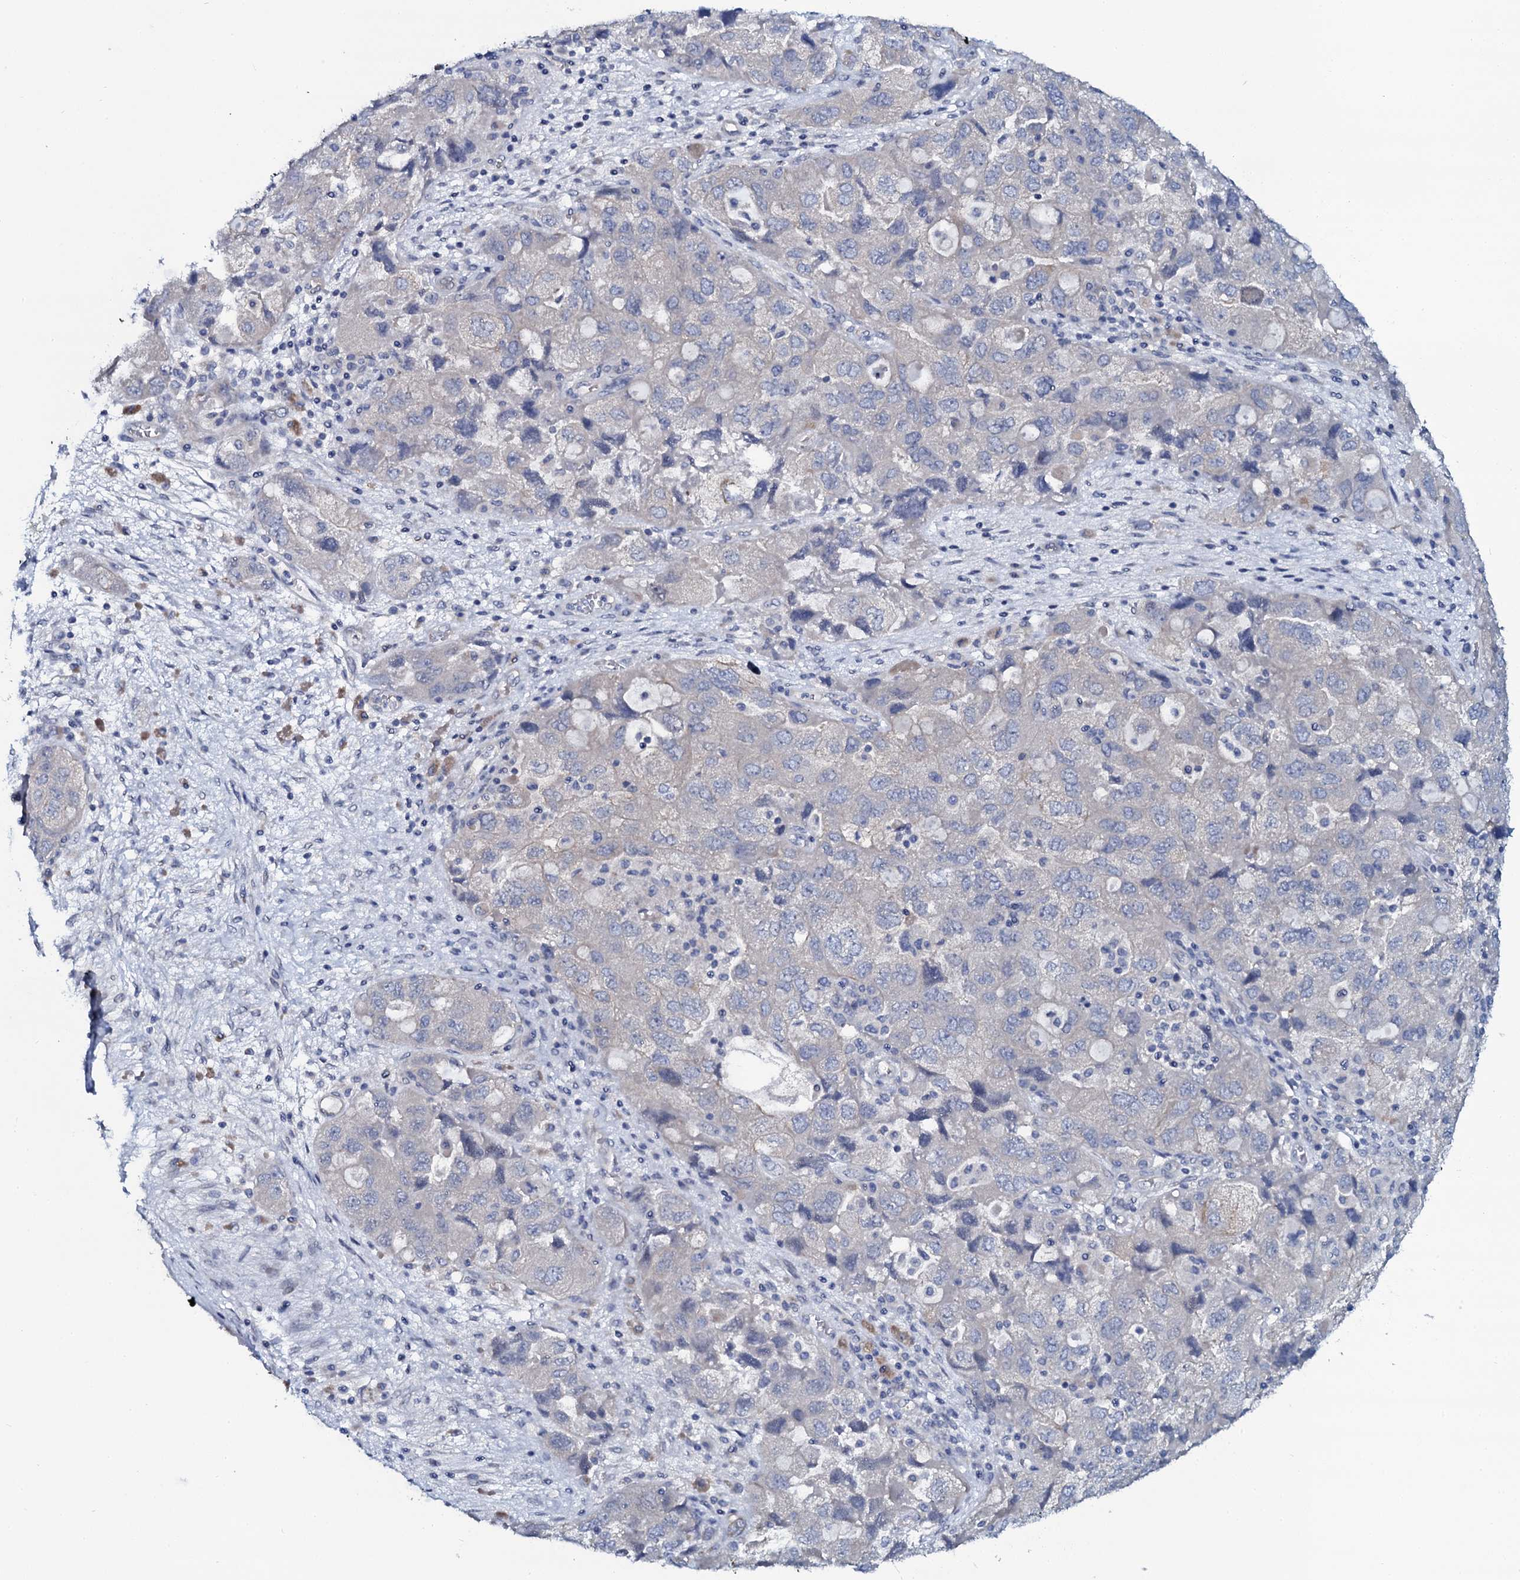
{"staining": {"intensity": "negative", "quantity": "none", "location": "none"}, "tissue": "ovarian cancer", "cell_type": "Tumor cells", "image_type": "cancer", "snomed": [{"axis": "morphology", "description": "Carcinoma, NOS"}, {"axis": "morphology", "description": "Cystadenocarcinoma, serous, NOS"}, {"axis": "topography", "description": "Ovary"}], "caption": "High power microscopy micrograph of an immunohistochemistry (IHC) photomicrograph of carcinoma (ovarian), revealing no significant expression in tumor cells.", "gene": "C10orf88", "patient": {"sex": "female", "age": 69}}